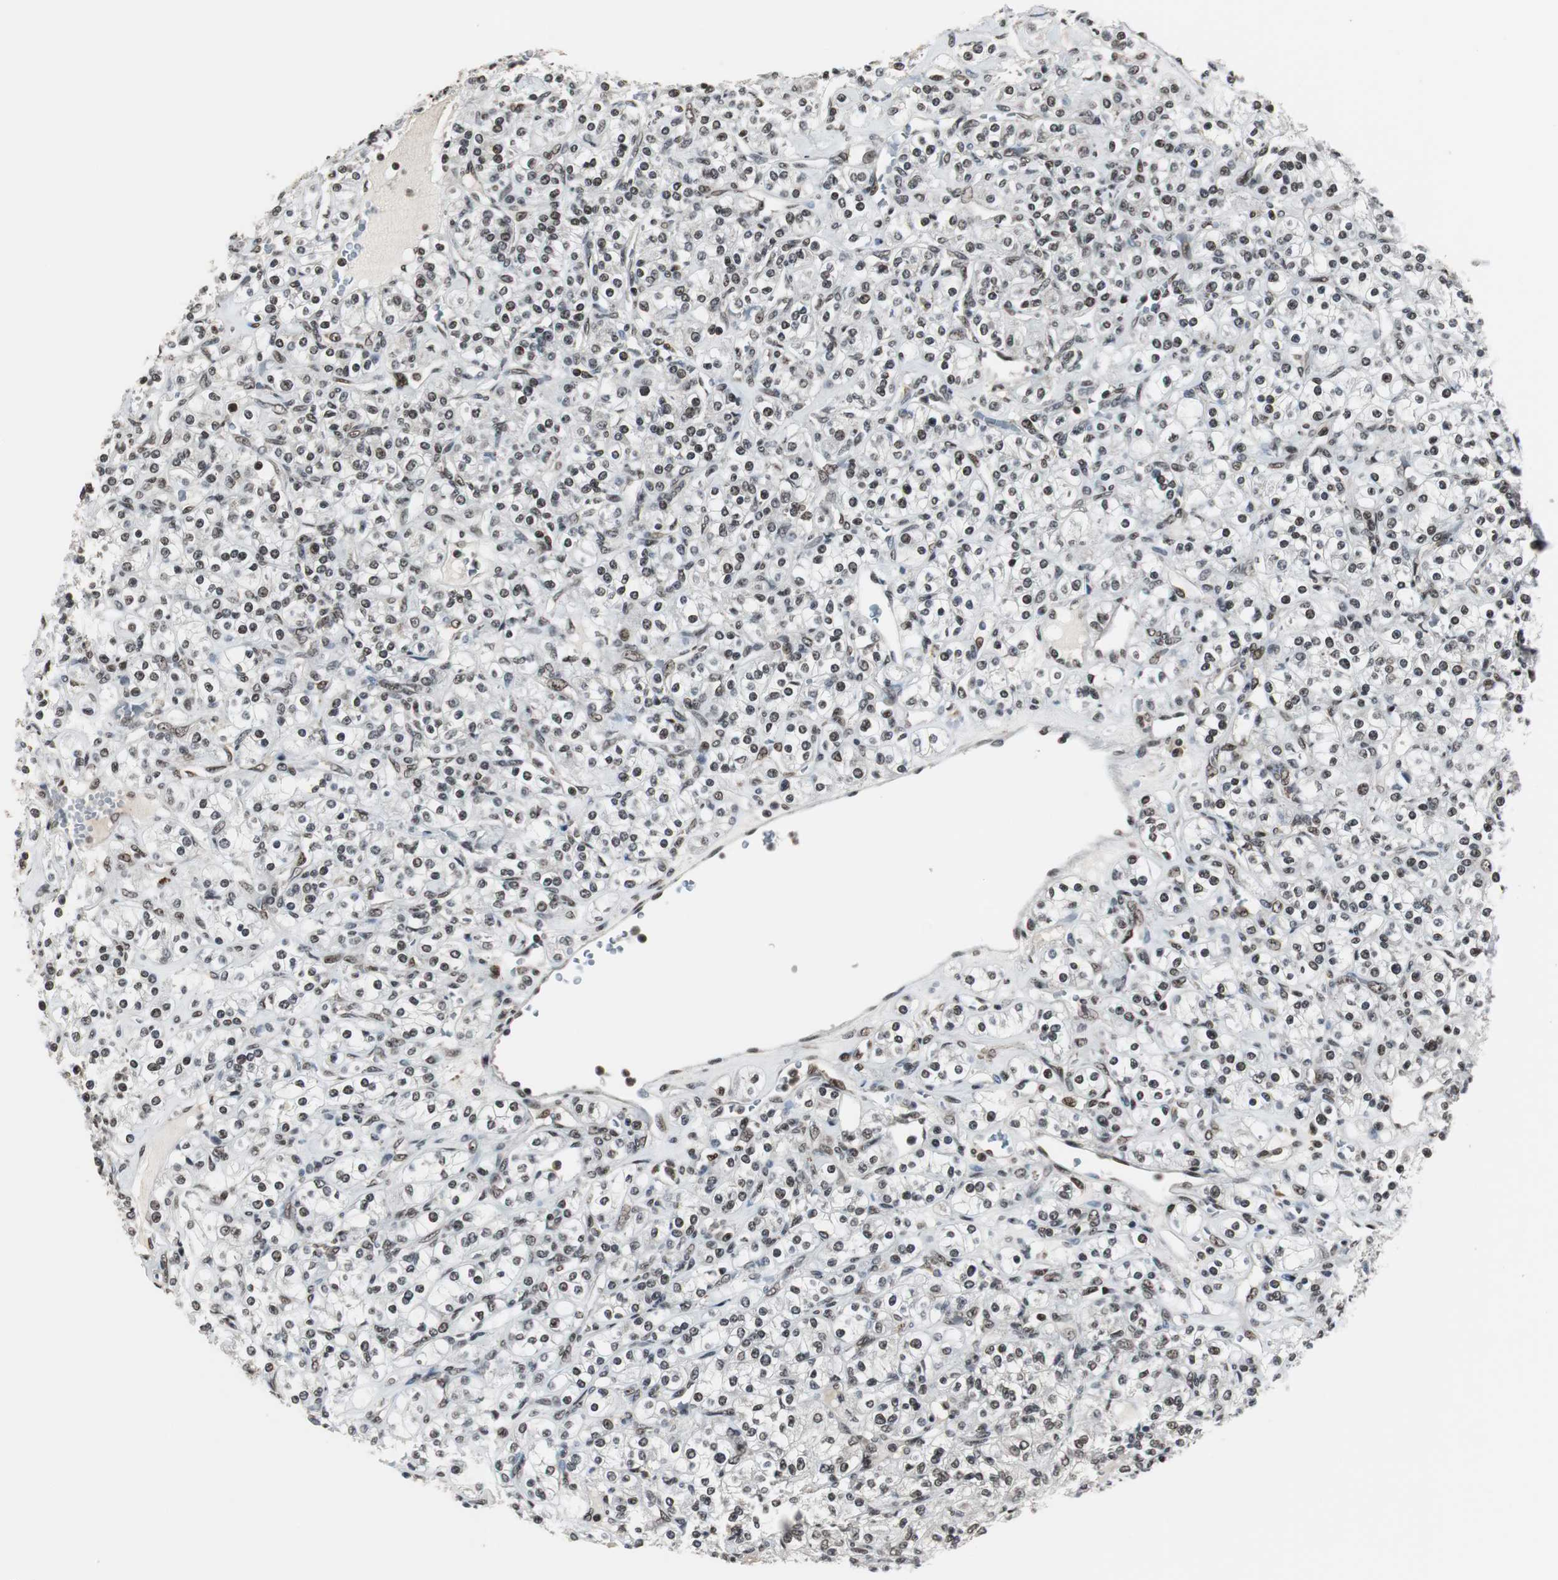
{"staining": {"intensity": "moderate", "quantity": ">75%", "location": "nuclear"}, "tissue": "renal cancer", "cell_type": "Tumor cells", "image_type": "cancer", "snomed": [{"axis": "morphology", "description": "Adenocarcinoma, NOS"}, {"axis": "topography", "description": "Kidney"}], "caption": "Human adenocarcinoma (renal) stained for a protein (brown) displays moderate nuclear positive positivity in about >75% of tumor cells.", "gene": "CDK9", "patient": {"sex": "male", "age": 77}}